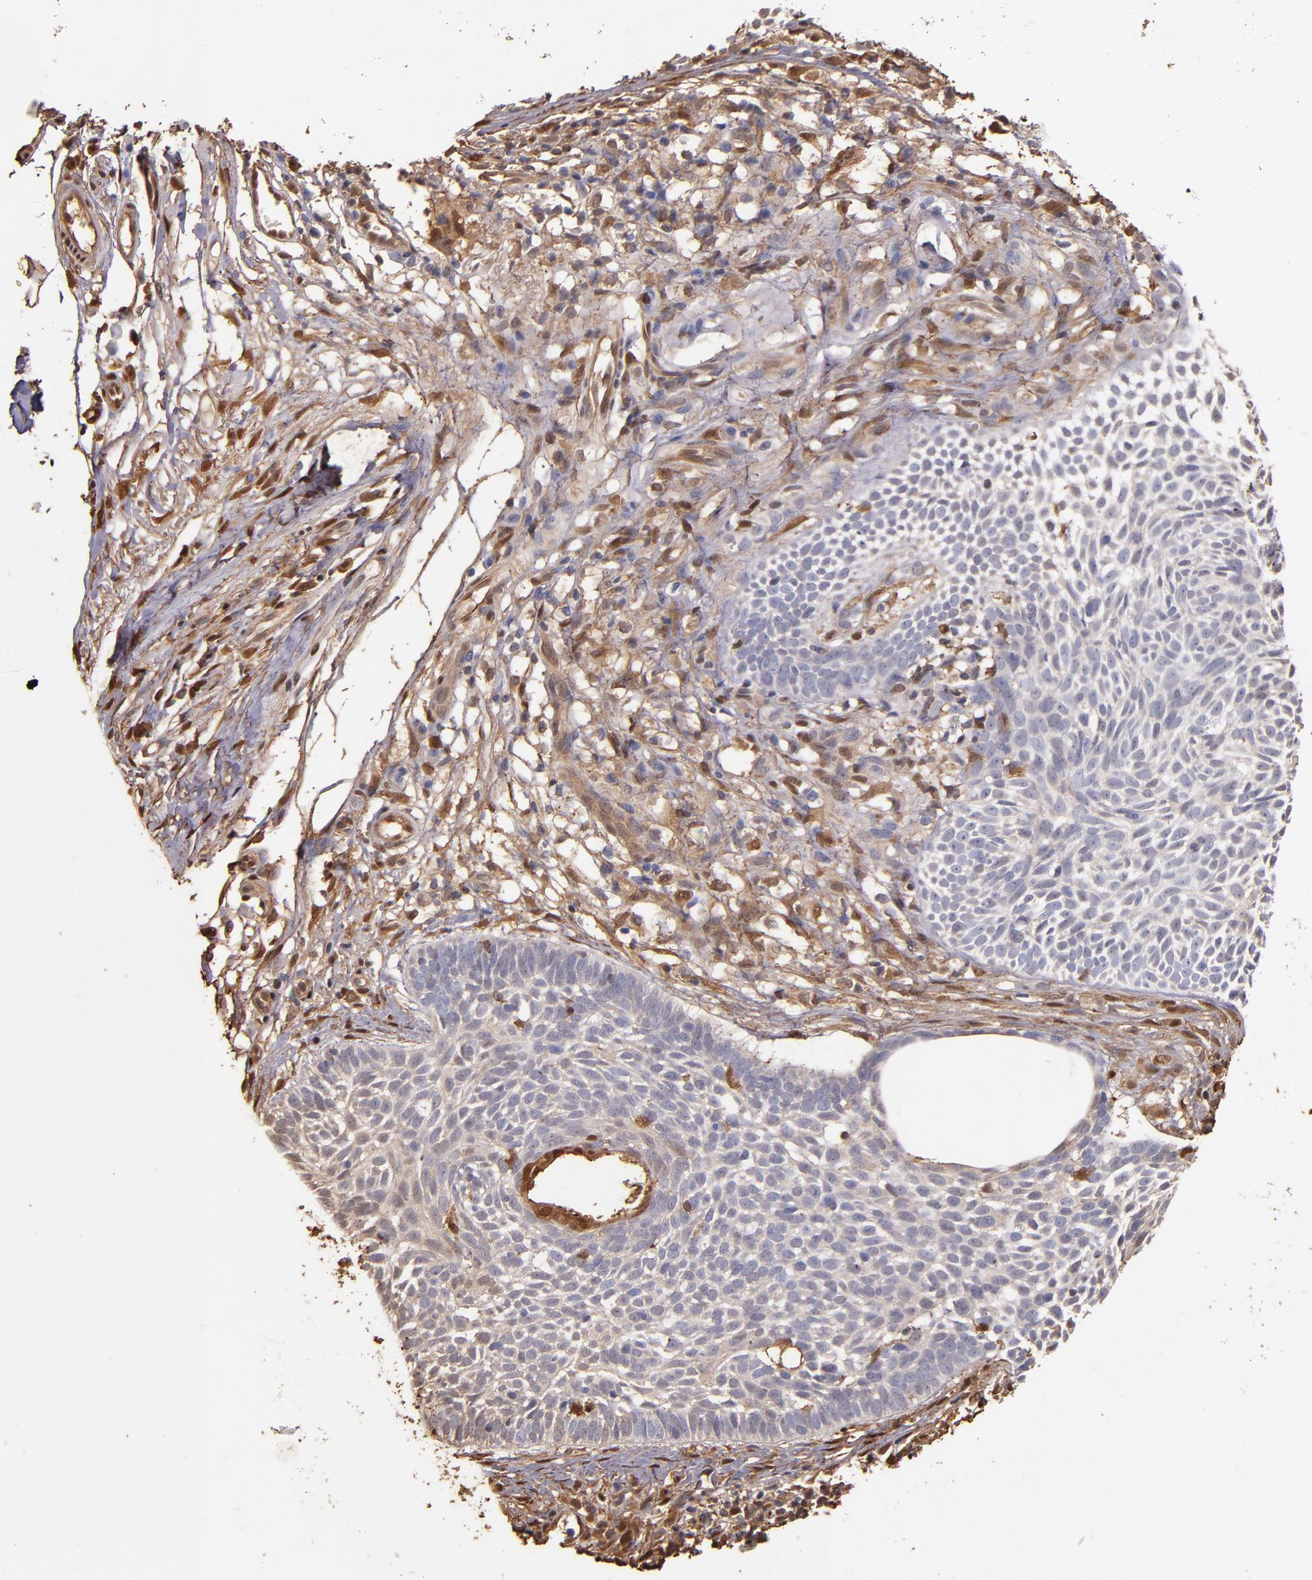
{"staining": {"intensity": "weak", "quantity": "<25%", "location": "cytoplasmic/membranous"}, "tissue": "skin cancer", "cell_type": "Tumor cells", "image_type": "cancer", "snomed": [{"axis": "morphology", "description": "Basal cell carcinoma"}, {"axis": "topography", "description": "Skin"}], "caption": "The immunohistochemistry (IHC) histopathology image has no significant positivity in tumor cells of skin basal cell carcinoma tissue.", "gene": "S100A6", "patient": {"sex": "male", "age": 74}}